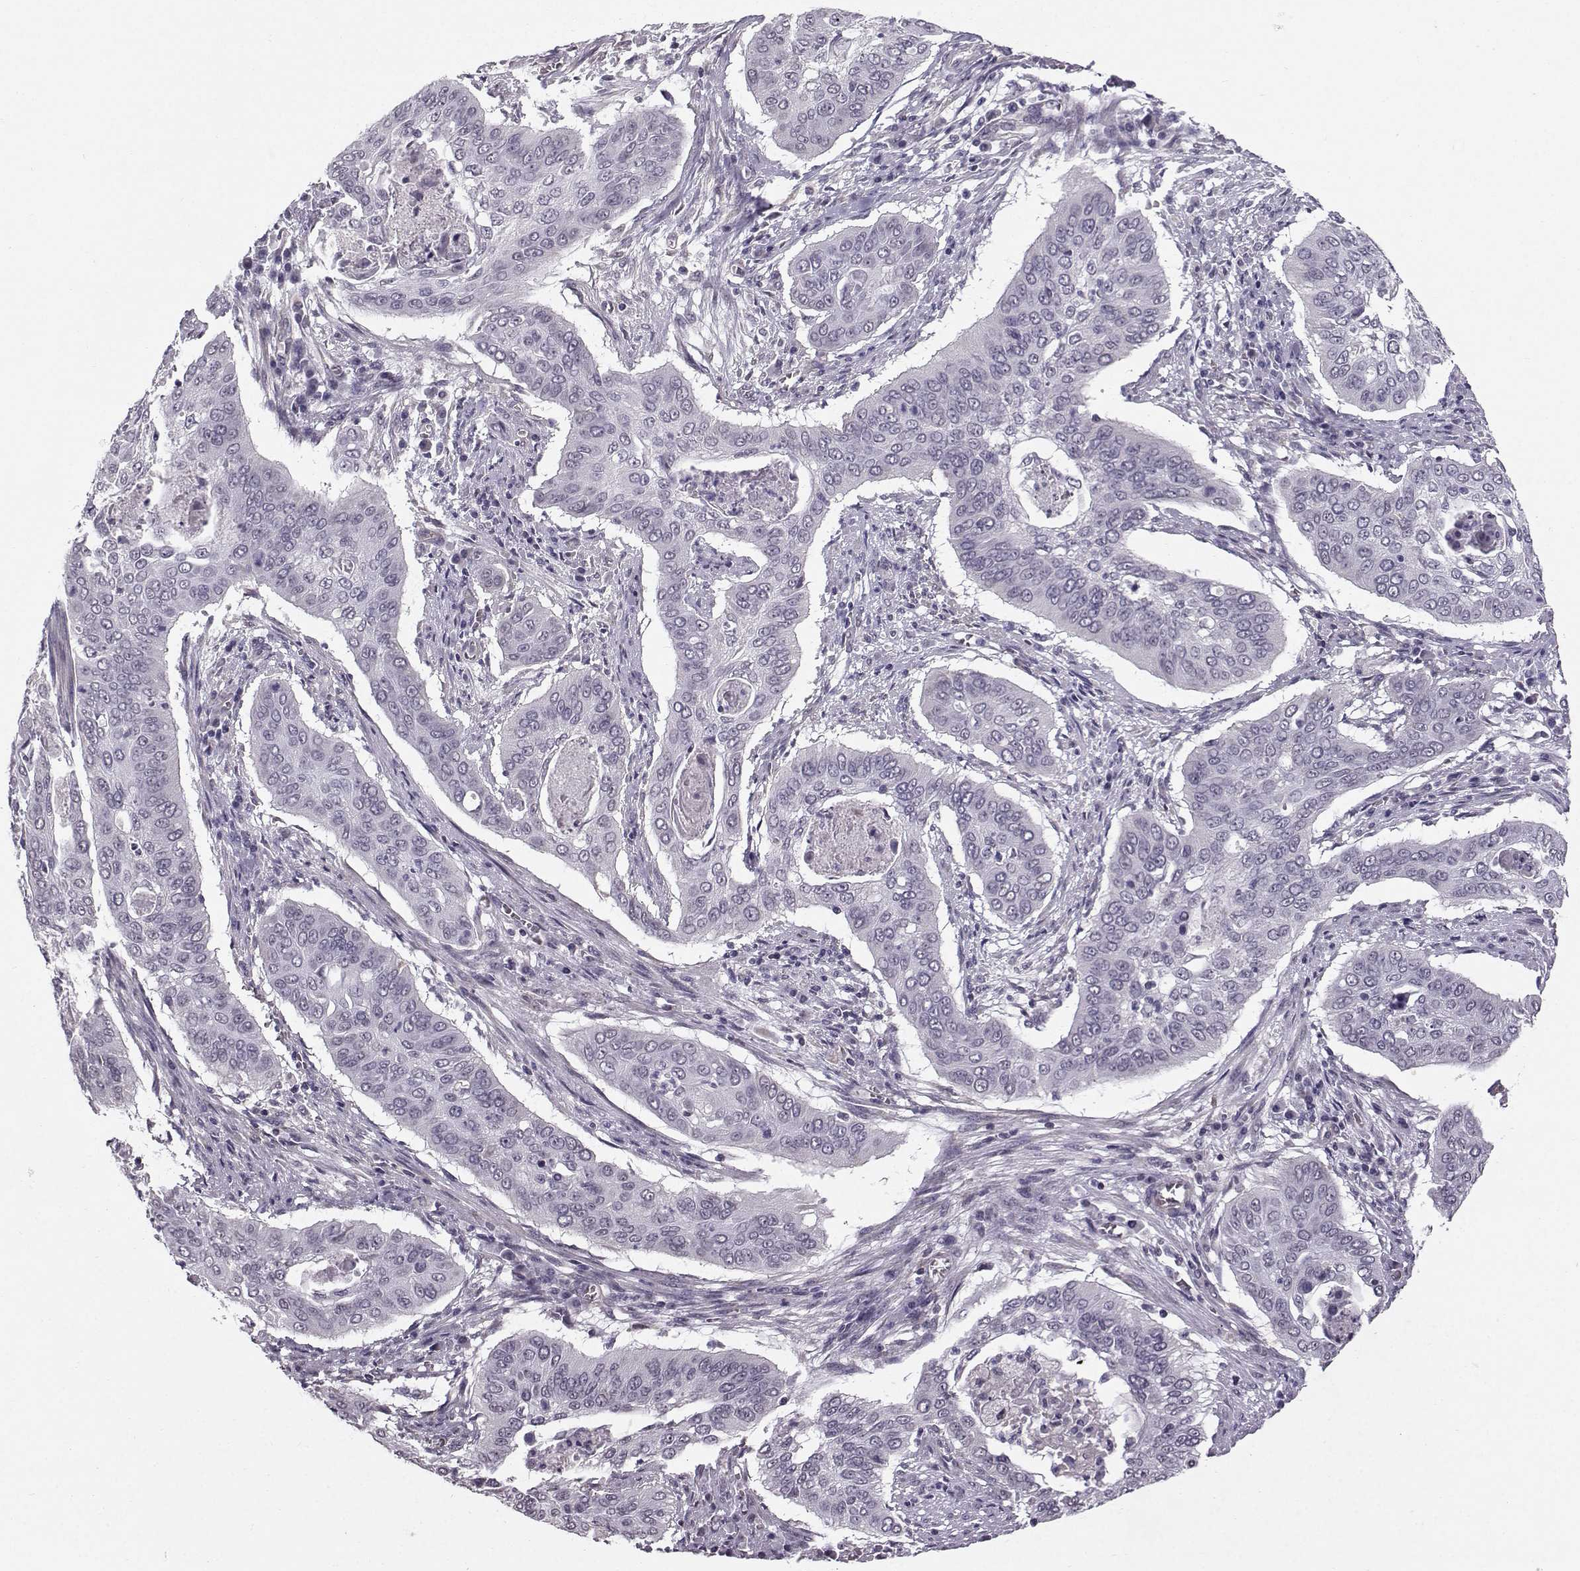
{"staining": {"intensity": "negative", "quantity": "none", "location": "none"}, "tissue": "cervical cancer", "cell_type": "Tumor cells", "image_type": "cancer", "snomed": [{"axis": "morphology", "description": "Squamous cell carcinoma, NOS"}, {"axis": "topography", "description": "Cervix"}], "caption": "Cervical cancer was stained to show a protein in brown. There is no significant positivity in tumor cells. (Stains: DAB (3,3'-diaminobenzidine) immunohistochemistry with hematoxylin counter stain, Microscopy: brightfield microscopy at high magnification).", "gene": "TSPYL5", "patient": {"sex": "female", "age": 39}}